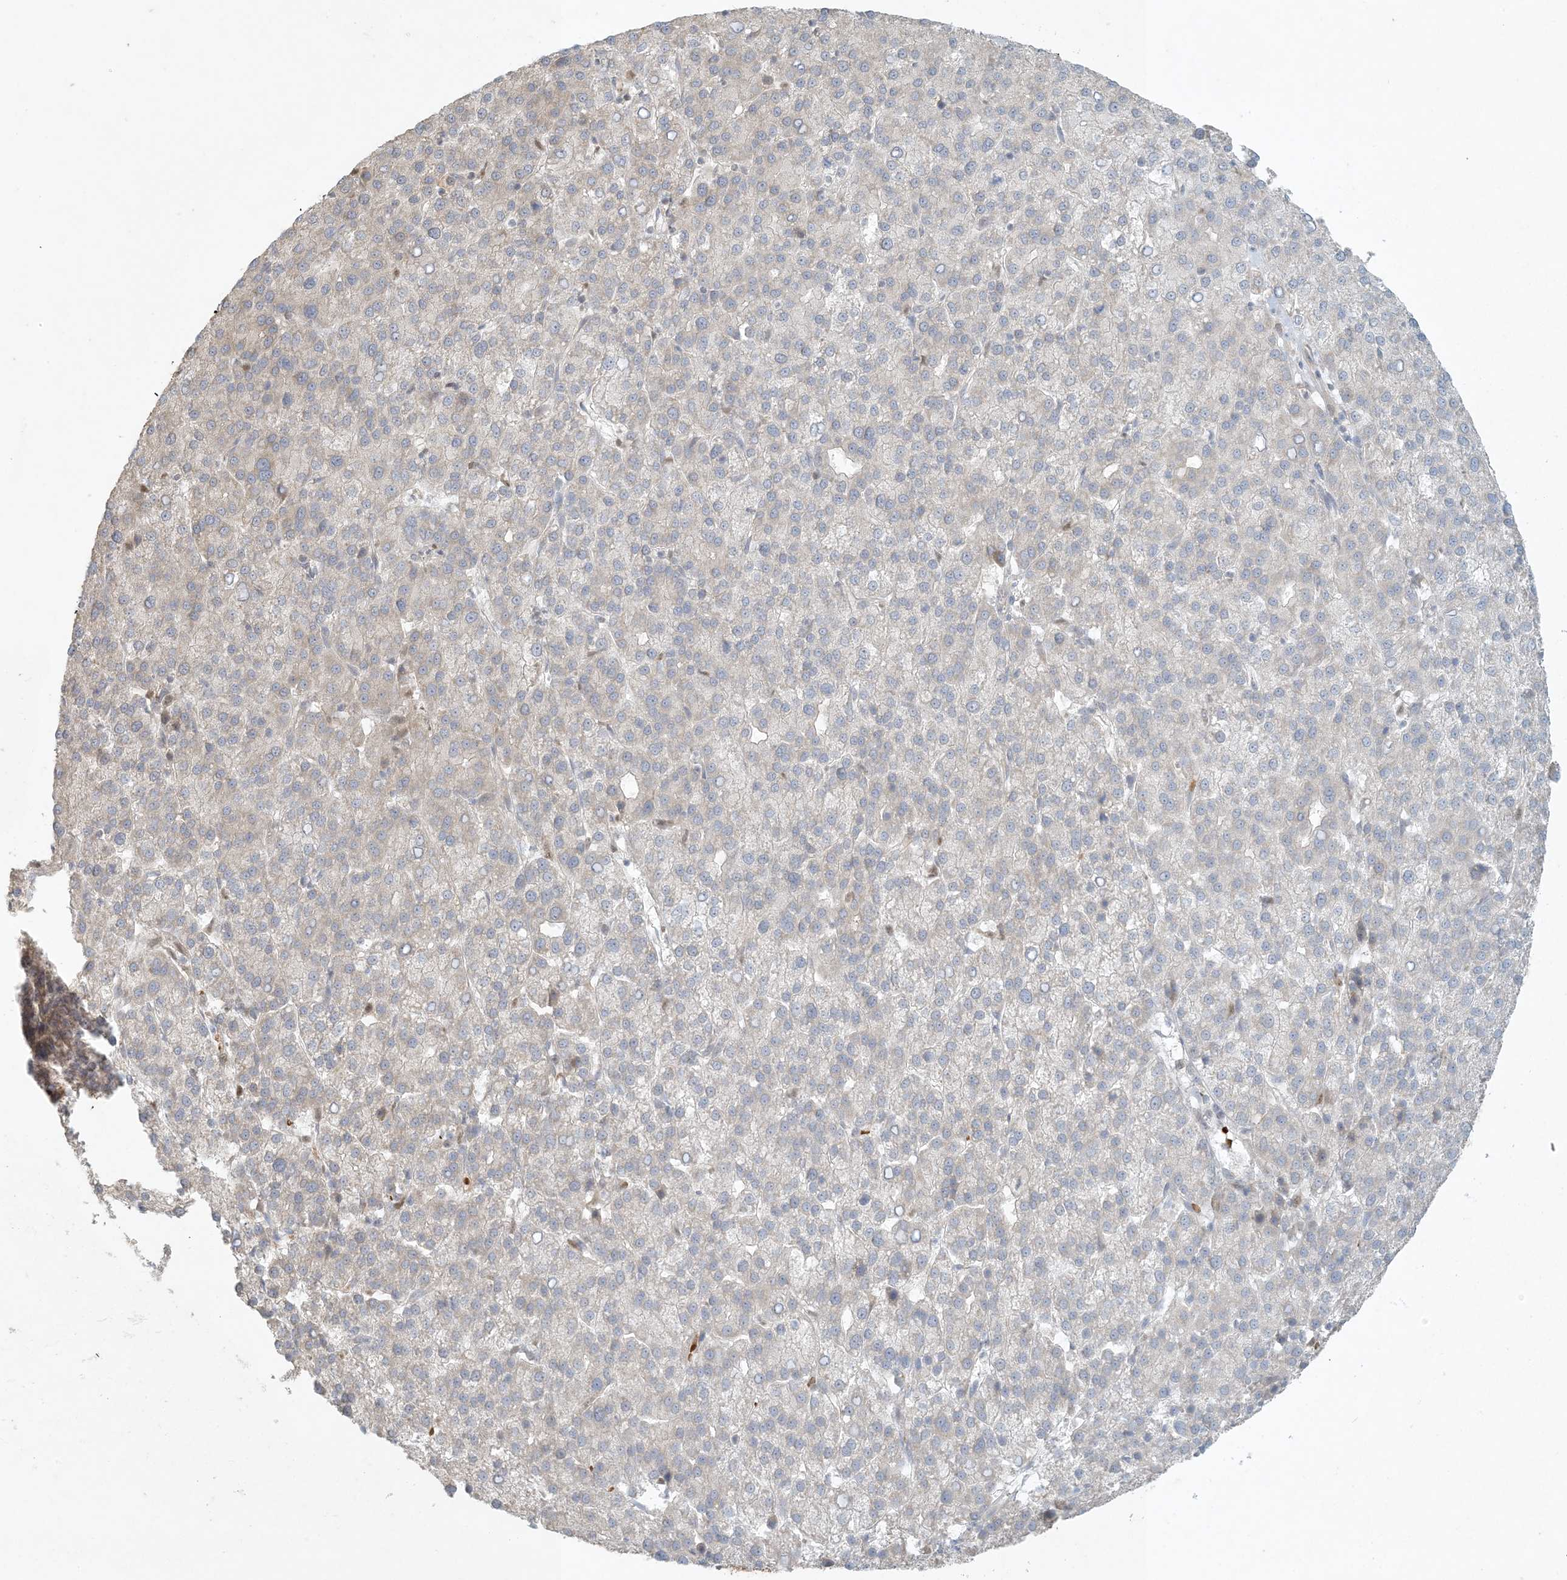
{"staining": {"intensity": "negative", "quantity": "none", "location": "none"}, "tissue": "liver cancer", "cell_type": "Tumor cells", "image_type": "cancer", "snomed": [{"axis": "morphology", "description": "Carcinoma, Hepatocellular, NOS"}, {"axis": "topography", "description": "Liver"}], "caption": "Tumor cells show no significant staining in liver cancer (hepatocellular carcinoma).", "gene": "CTDNEP1", "patient": {"sex": "female", "age": 58}}